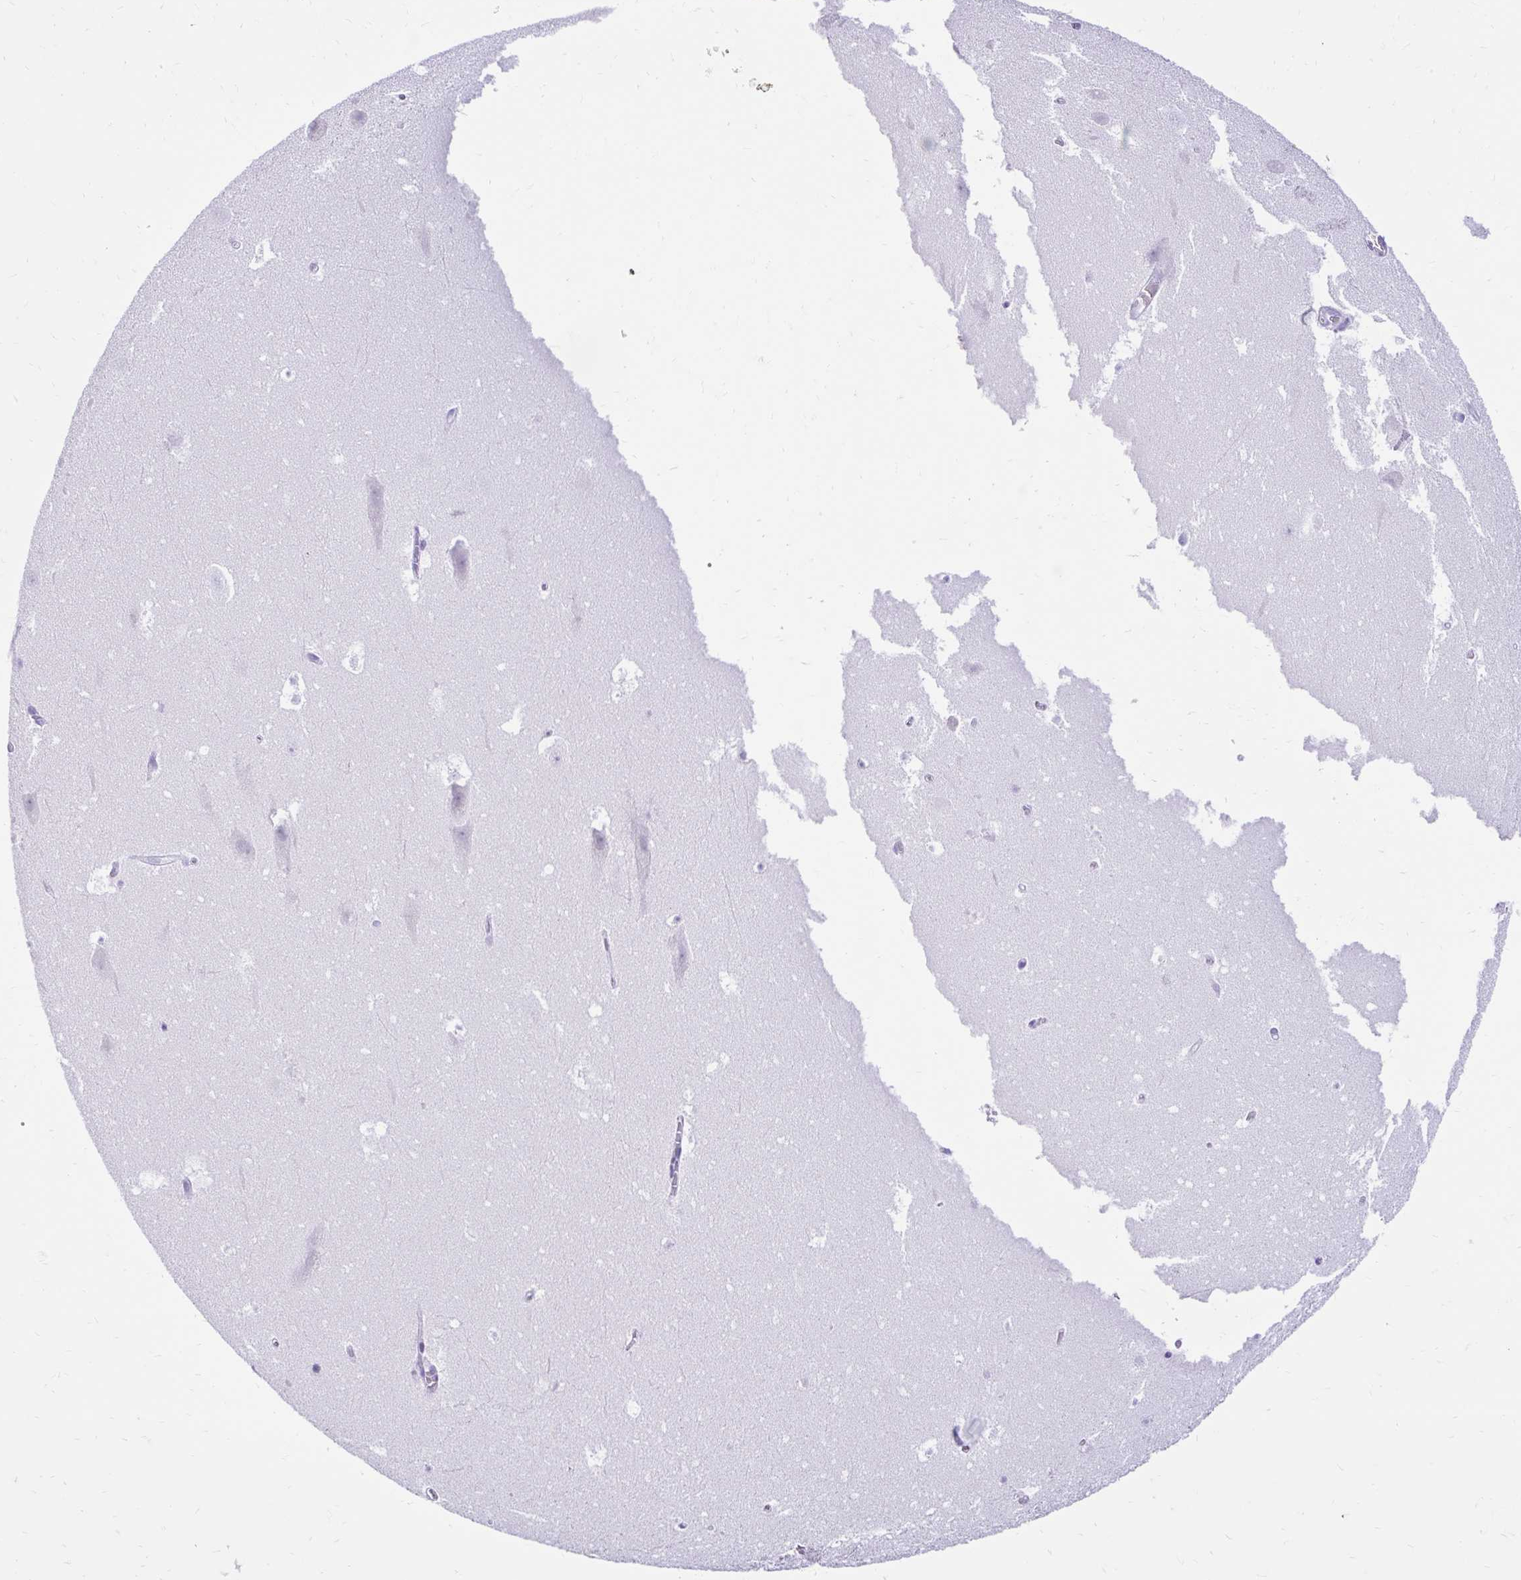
{"staining": {"intensity": "negative", "quantity": "none", "location": "none"}, "tissue": "hippocampus", "cell_type": "Glial cells", "image_type": "normal", "snomed": [{"axis": "morphology", "description": "Normal tissue, NOS"}, {"axis": "topography", "description": "Hippocampus"}], "caption": "This is an immunohistochemistry micrograph of unremarkable human hippocampus. There is no positivity in glial cells.", "gene": "NHLH2", "patient": {"sex": "female", "age": 42}}